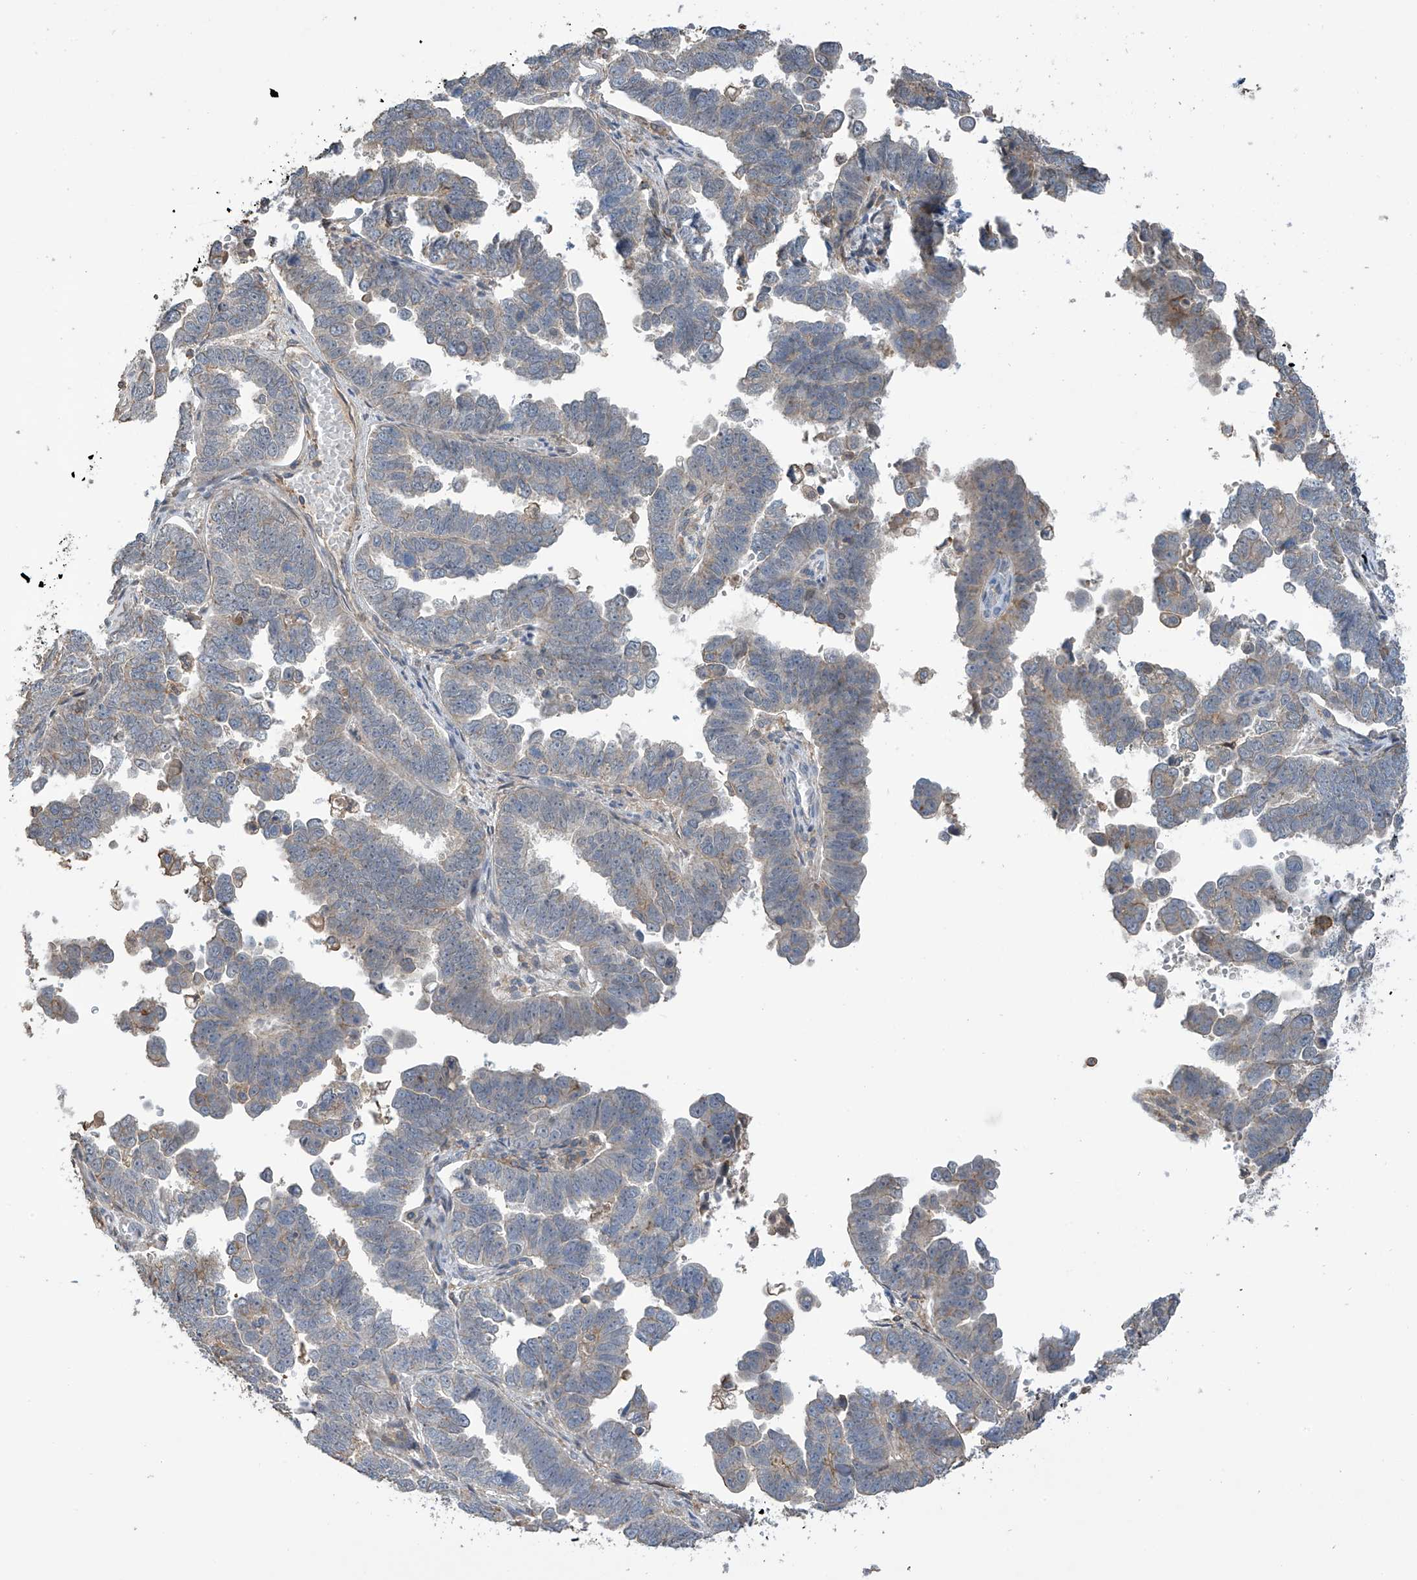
{"staining": {"intensity": "negative", "quantity": "none", "location": "none"}, "tissue": "endometrial cancer", "cell_type": "Tumor cells", "image_type": "cancer", "snomed": [{"axis": "morphology", "description": "Adenocarcinoma, NOS"}, {"axis": "topography", "description": "Endometrium"}], "caption": "IHC micrograph of human endometrial adenocarcinoma stained for a protein (brown), which displays no expression in tumor cells. Brightfield microscopy of immunohistochemistry stained with DAB (3,3'-diaminobenzidine) (brown) and hematoxylin (blue), captured at high magnification.", "gene": "SLFN14", "patient": {"sex": "female", "age": 75}}